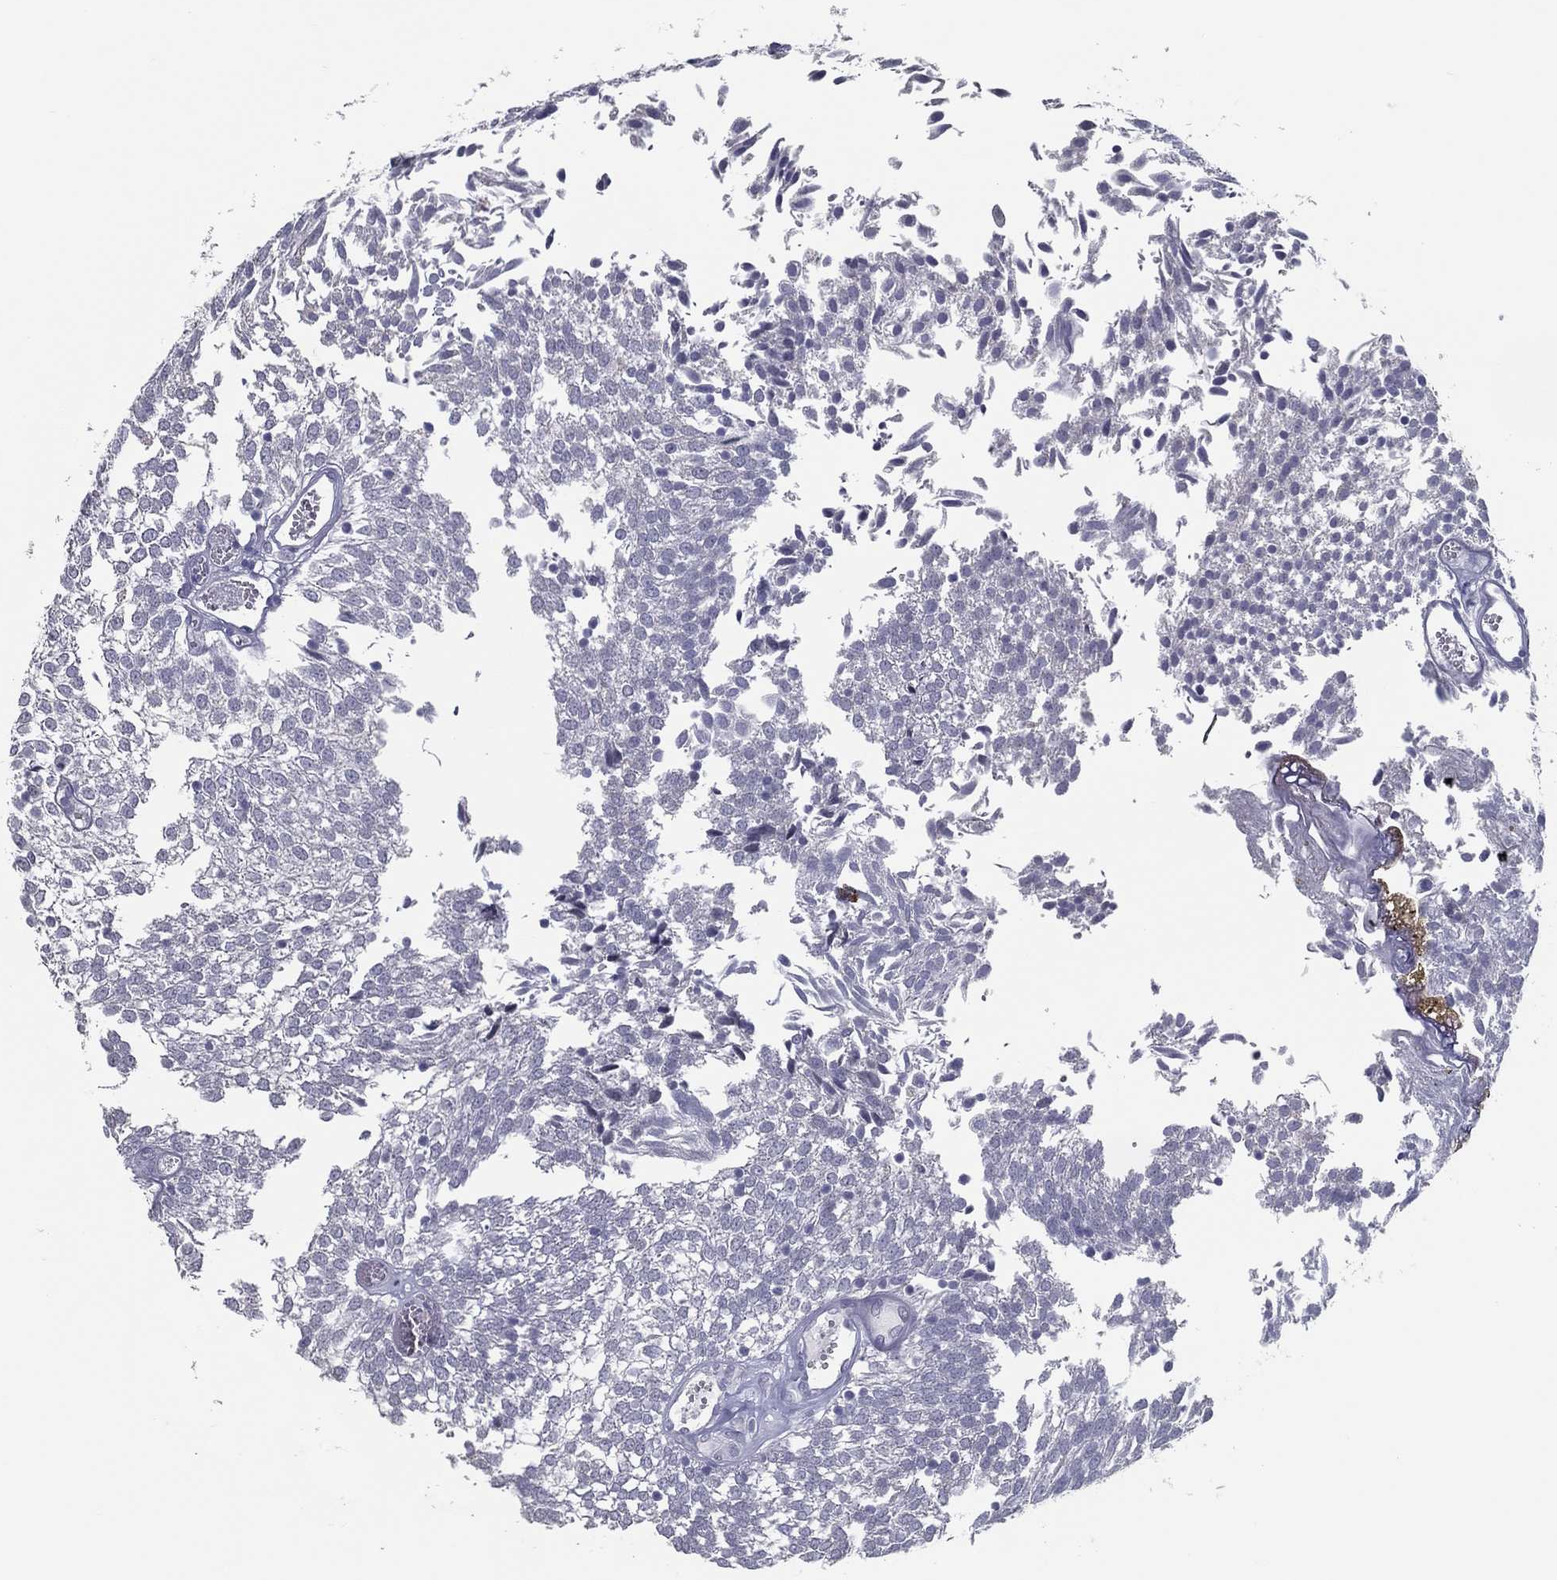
{"staining": {"intensity": "negative", "quantity": "none", "location": "none"}, "tissue": "urothelial cancer", "cell_type": "Tumor cells", "image_type": "cancer", "snomed": [{"axis": "morphology", "description": "Urothelial carcinoma, Low grade"}, {"axis": "topography", "description": "Urinary bladder"}], "caption": "DAB (3,3'-diaminobenzidine) immunohistochemical staining of human low-grade urothelial carcinoma exhibits no significant positivity in tumor cells.", "gene": "ACE2", "patient": {"sex": "male", "age": 52}}